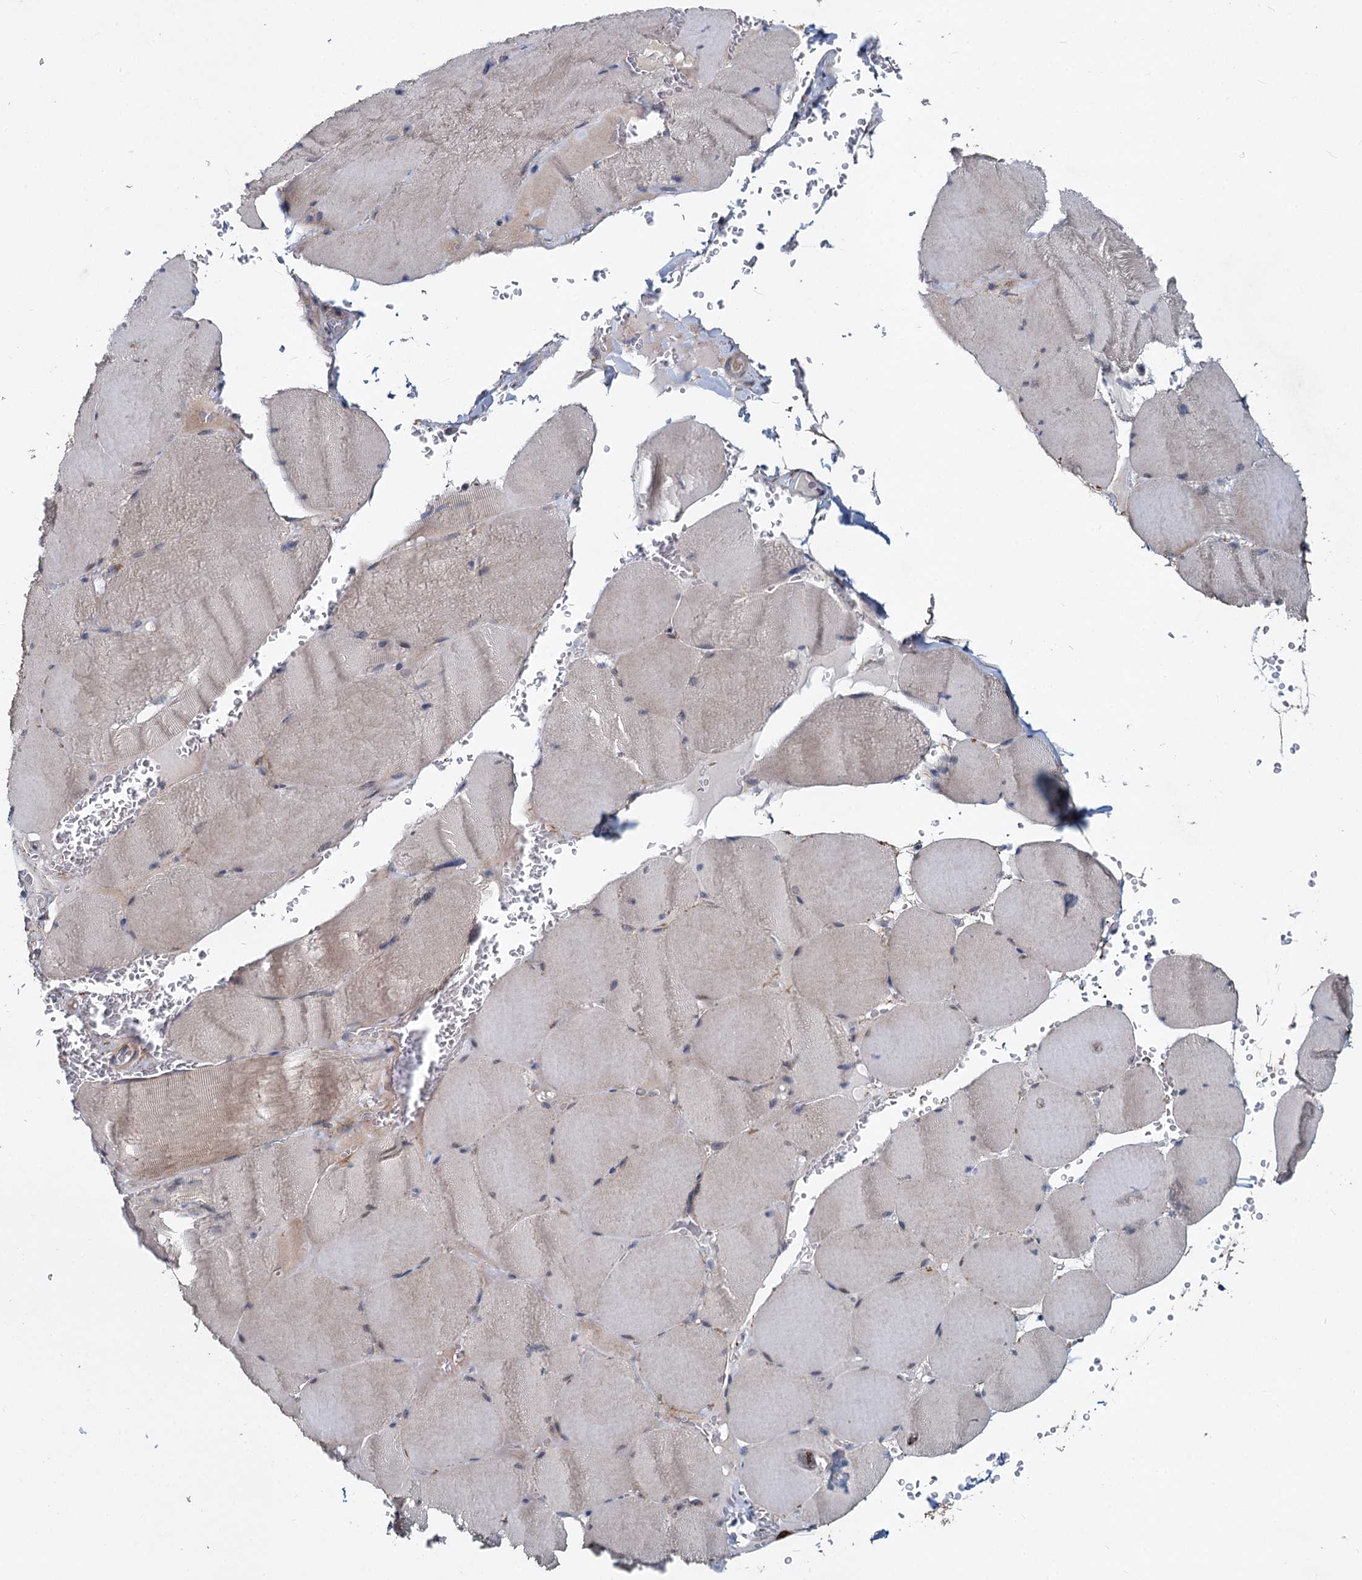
{"staining": {"intensity": "weak", "quantity": "<25%", "location": "cytoplasmic/membranous,nuclear"}, "tissue": "skeletal muscle", "cell_type": "Myocytes", "image_type": "normal", "snomed": [{"axis": "morphology", "description": "Normal tissue, NOS"}, {"axis": "topography", "description": "Skeletal muscle"}, {"axis": "topography", "description": "Head-Neck"}], "caption": "High magnification brightfield microscopy of benign skeletal muscle stained with DAB (3,3'-diaminobenzidine) (brown) and counterstained with hematoxylin (blue): myocytes show no significant expression.", "gene": "DCUN1D2", "patient": {"sex": "male", "age": 66}}